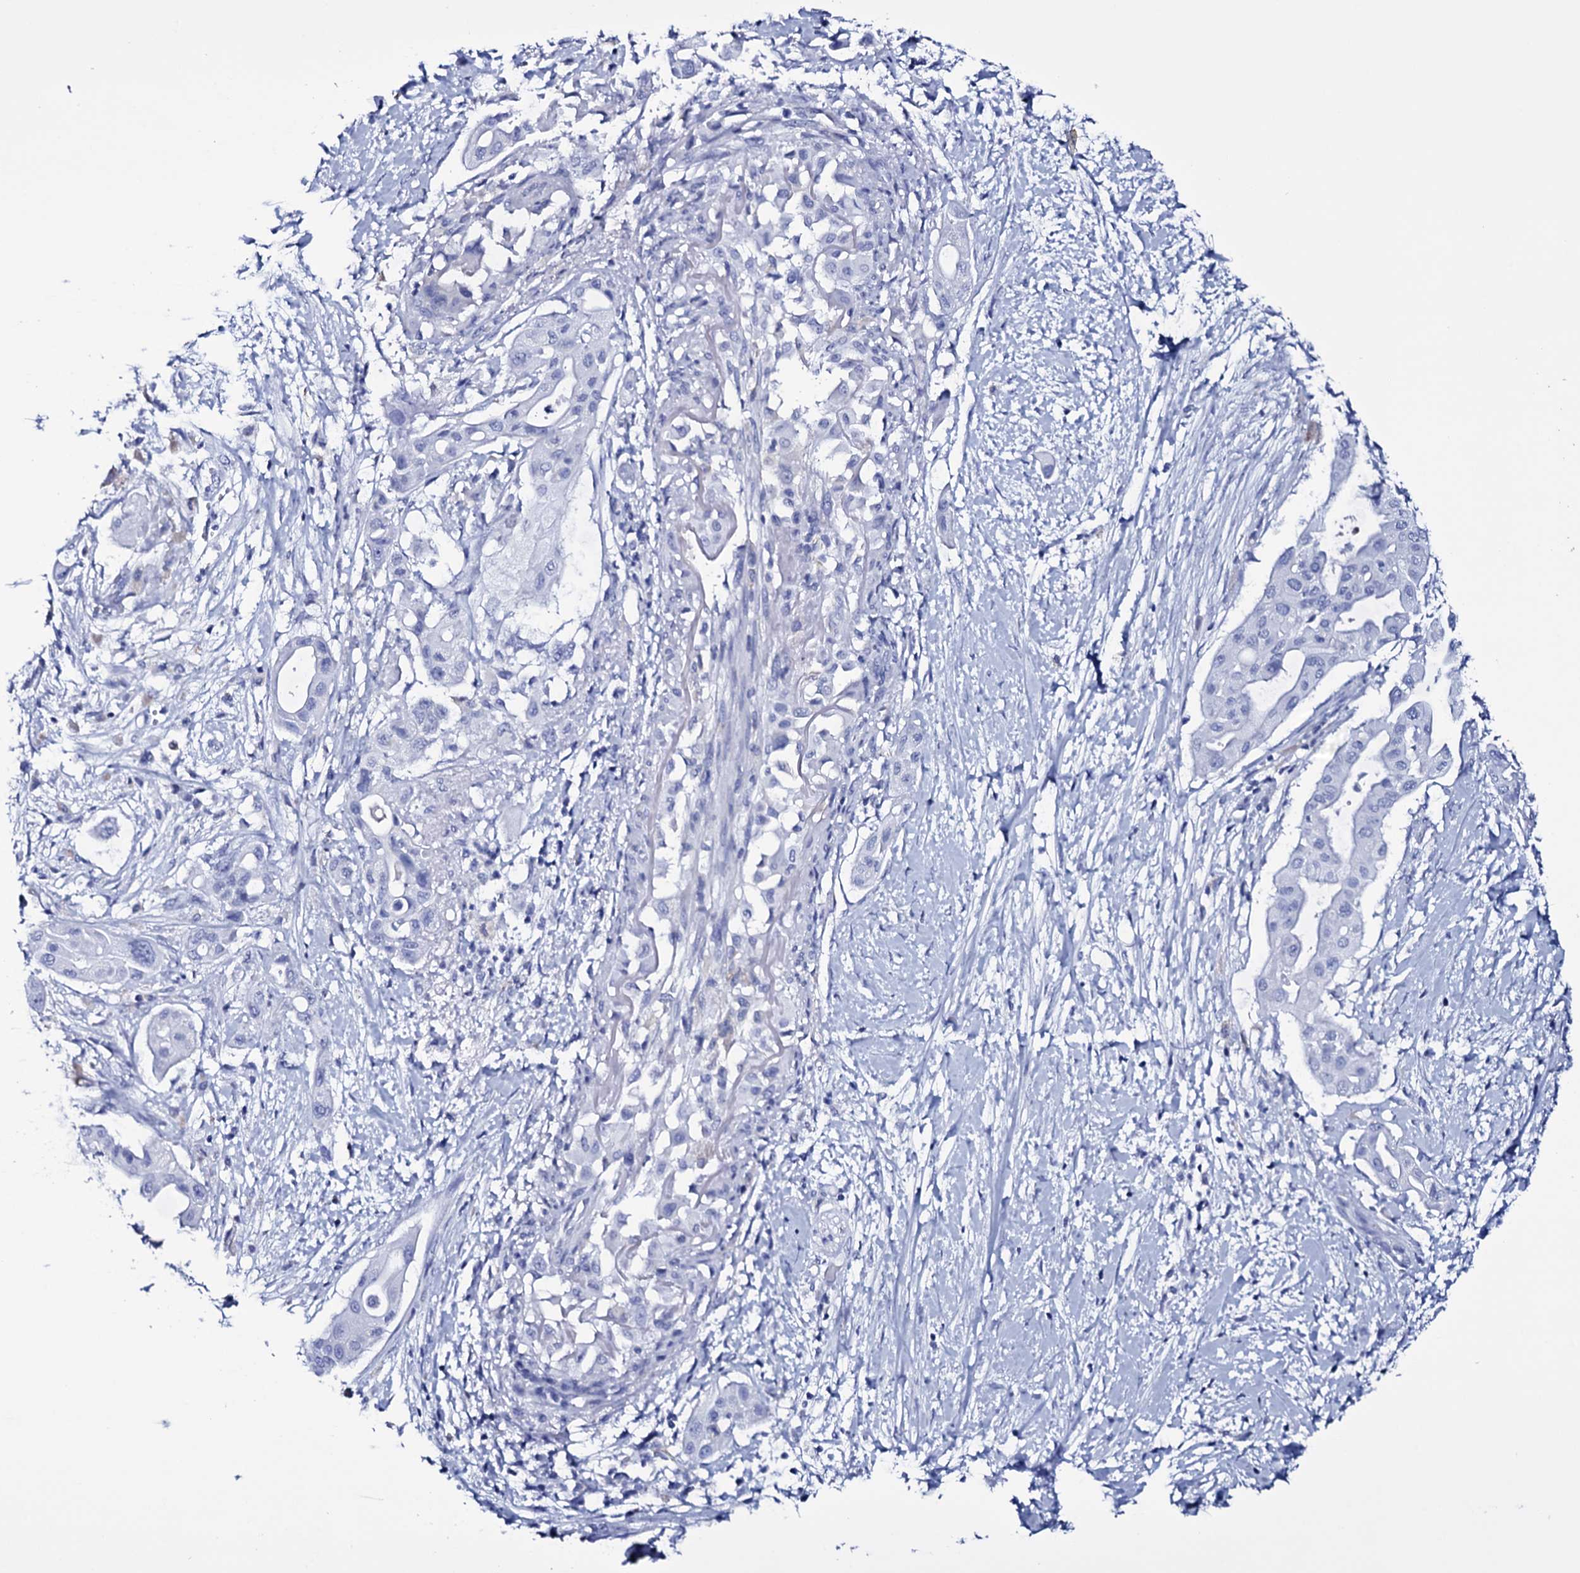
{"staining": {"intensity": "negative", "quantity": "none", "location": "none"}, "tissue": "pancreatic cancer", "cell_type": "Tumor cells", "image_type": "cancer", "snomed": [{"axis": "morphology", "description": "Adenocarcinoma, NOS"}, {"axis": "topography", "description": "Pancreas"}], "caption": "DAB immunohistochemical staining of pancreatic adenocarcinoma shows no significant staining in tumor cells.", "gene": "ITPRID2", "patient": {"sex": "male", "age": 68}}